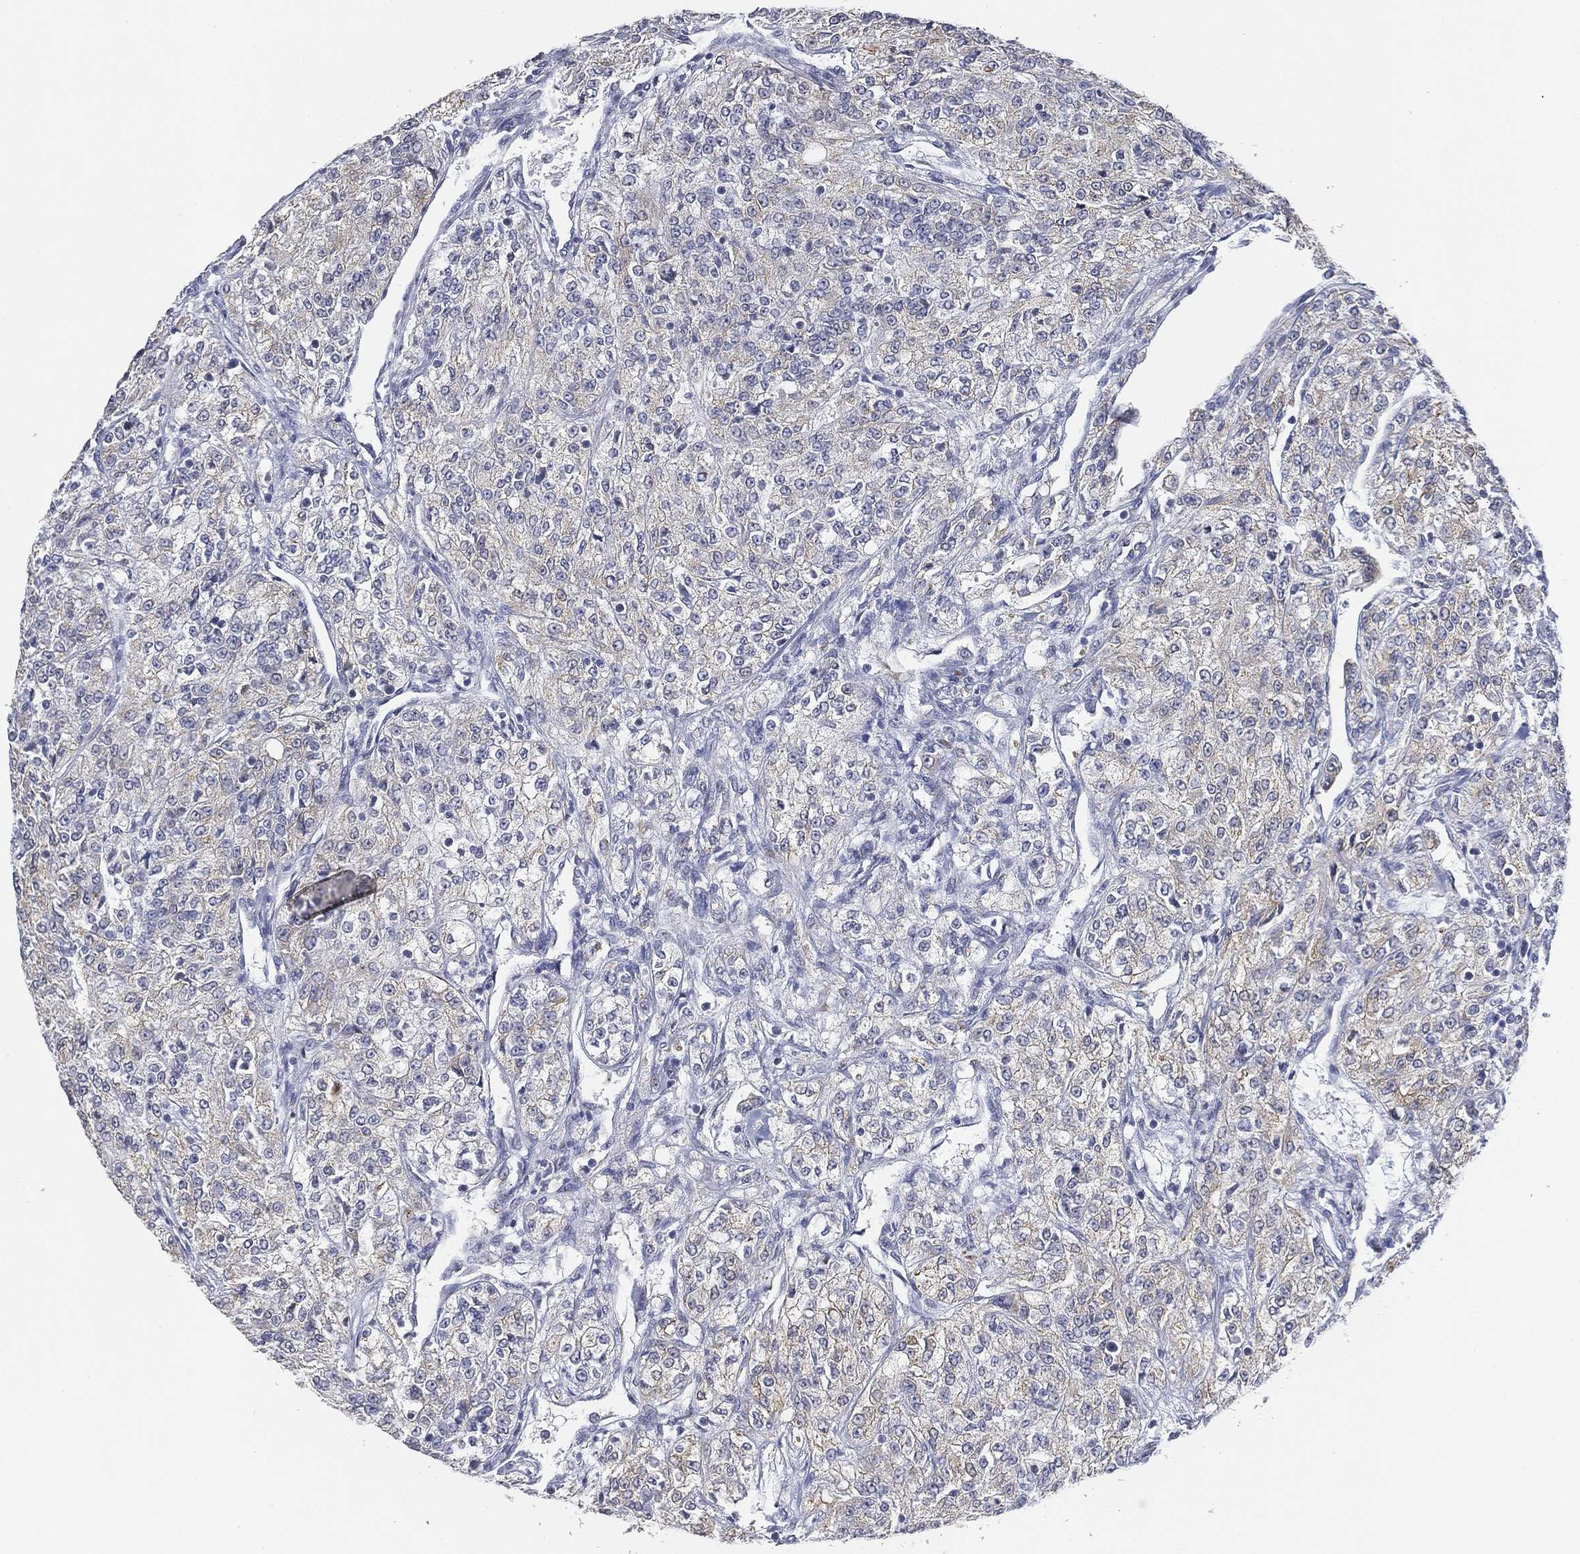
{"staining": {"intensity": "weak", "quantity": "<25%", "location": "cytoplasmic/membranous"}, "tissue": "renal cancer", "cell_type": "Tumor cells", "image_type": "cancer", "snomed": [{"axis": "morphology", "description": "Adenocarcinoma, NOS"}, {"axis": "topography", "description": "Kidney"}], "caption": "The histopathology image demonstrates no staining of tumor cells in renal cancer. The staining is performed using DAB brown chromogen with nuclei counter-stained in using hematoxylin.", "gene": "TICAM1", "patient": {"sex": "female", "age": 63}}